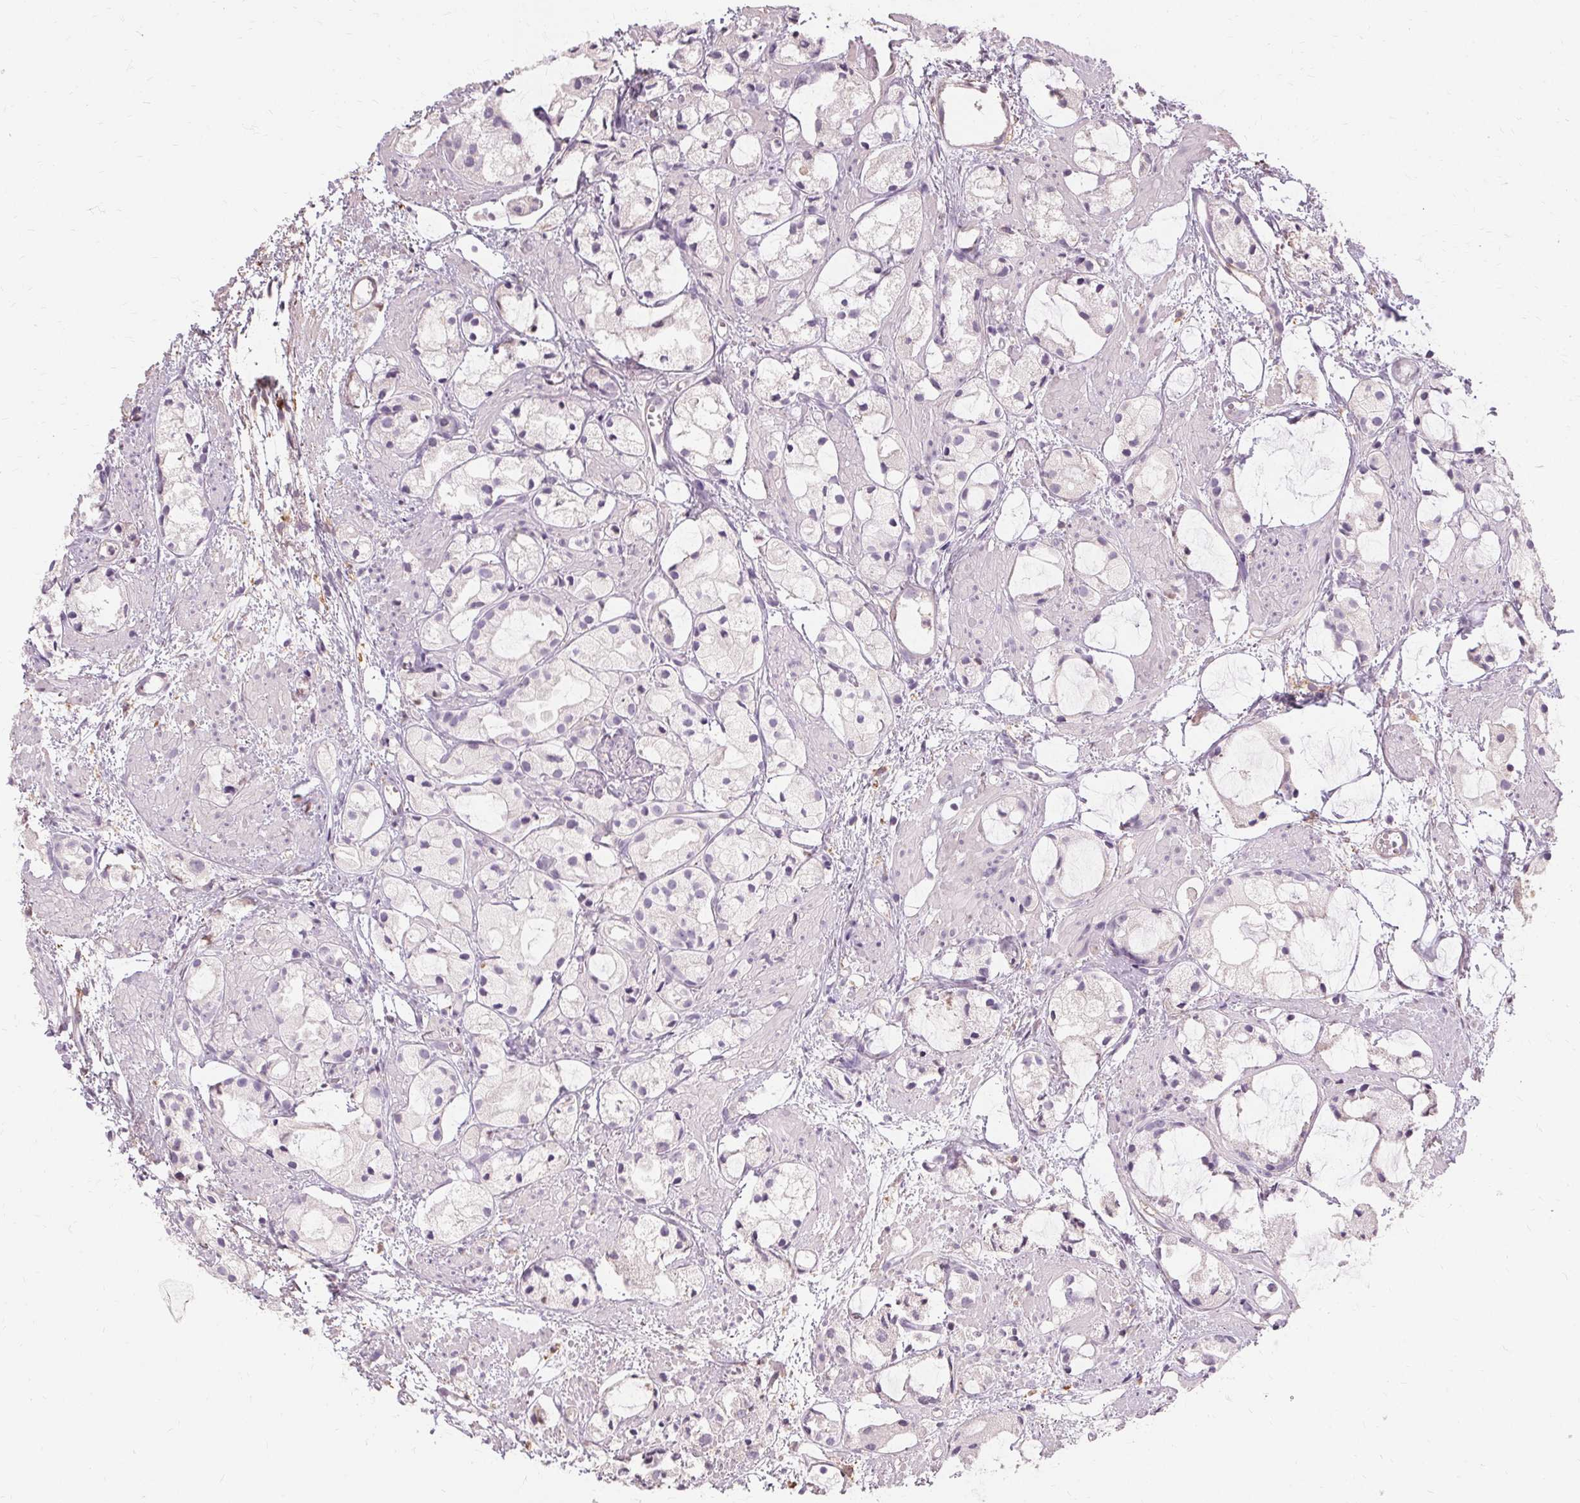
{"staining": {"intensity": "negative", "quantity": "none", "location": "none"}, "tissue": "prostate cancer", "cell_type": "Tumor cells", "image_type": "cancer", "snomed": [{"axis": "morphology", "description": "Adenocarcinoma, High grade"}, {"axis": "topography", "description": "Prostate"}], "caption": "High magnification brightfield microscopy of prostate cancer stained with DAB (3,3'-diaminobenzidine) (brown) and counterstained with hematoxylin (blue): tumor cells show no significant positivity.", "gene": "IFNGR1", "patient": {"sex": "male", "age": 85}}